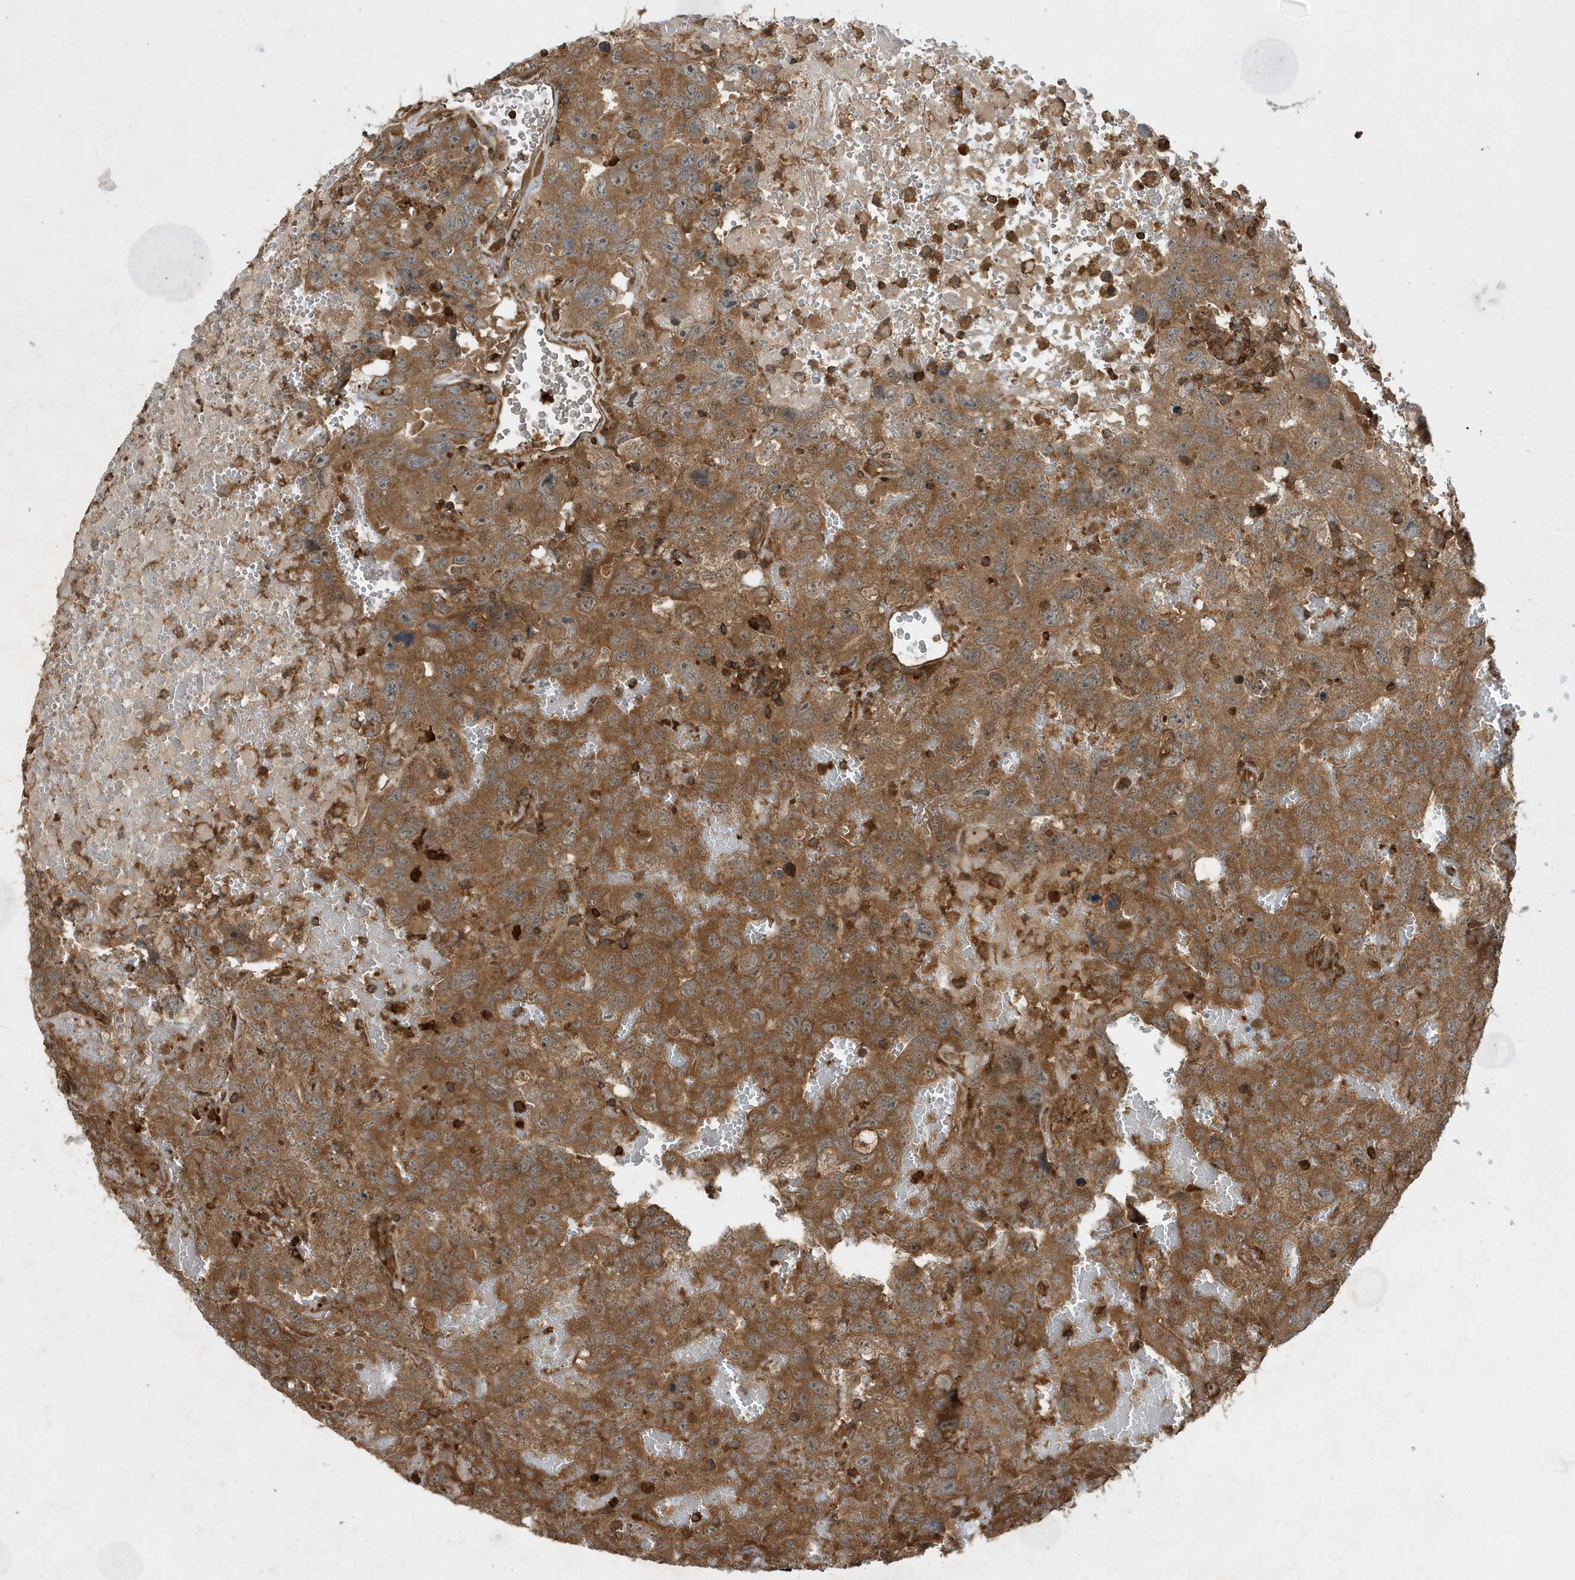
{"staining": {"intensity": "strong", "quantity": ">75%", "location": "cytoplasmic/membranous"}, "tissue": "testis cancer", "cell_type": "Tumor cells", "image_type": "cancer", "snomed": [{"axis": "morphology", "description": "Carcinoma, Embryonal, NOS"}, {"axis": "topography", "description": "Testis"}], "caption": "There is high levels of strong cytoplasmic/membranous staining in tumor cells of testis embryonal carcinoma, as demonstrated by immunohistochemical staining (brown color).", "gene": "LAPTM4A", "patient": {"sex": "male", "age": 45}}